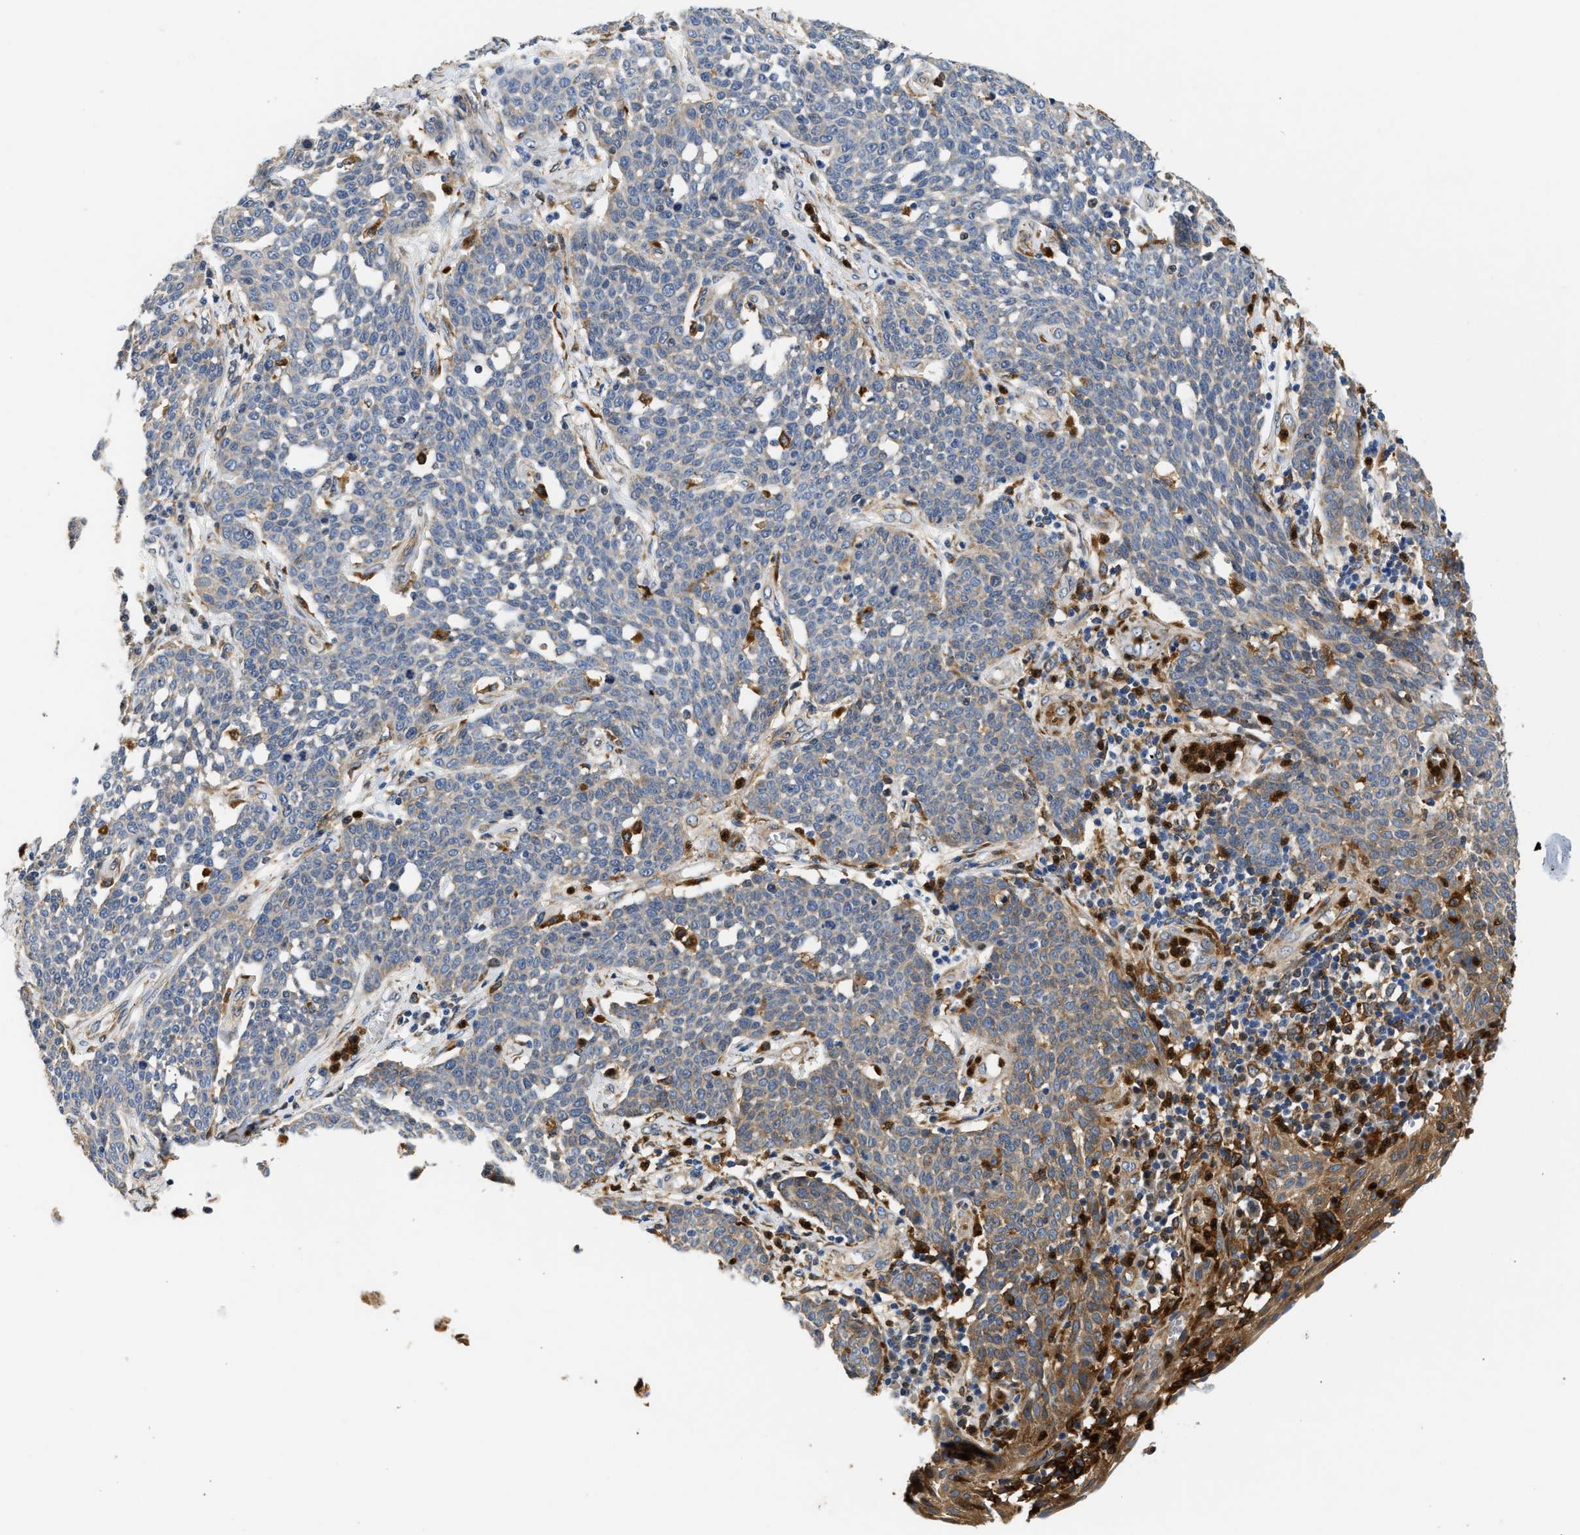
{"staining": {"intensity": "moderate", "quantity": "<25%", "location": "cytoplasmic/membranous"}, "tissue": "cervical cancer", "cell_type": "Tumor cells", "image_type": "cancer", "snomed": [{"axis": "morphology", "description": "Squamous cell carcinoma, NOS"}, {"axis": "topography", "description": "Cervix"}], "caption": "Brown immunohistochemical staining in human cervical cancer (squamous cell carcinoma) demonstrates moderate cytoplasmic/membranous staining in about <25% of tumor cells.", "gene": "RAB31", "patient": {"sex": "female", "age": 34}}